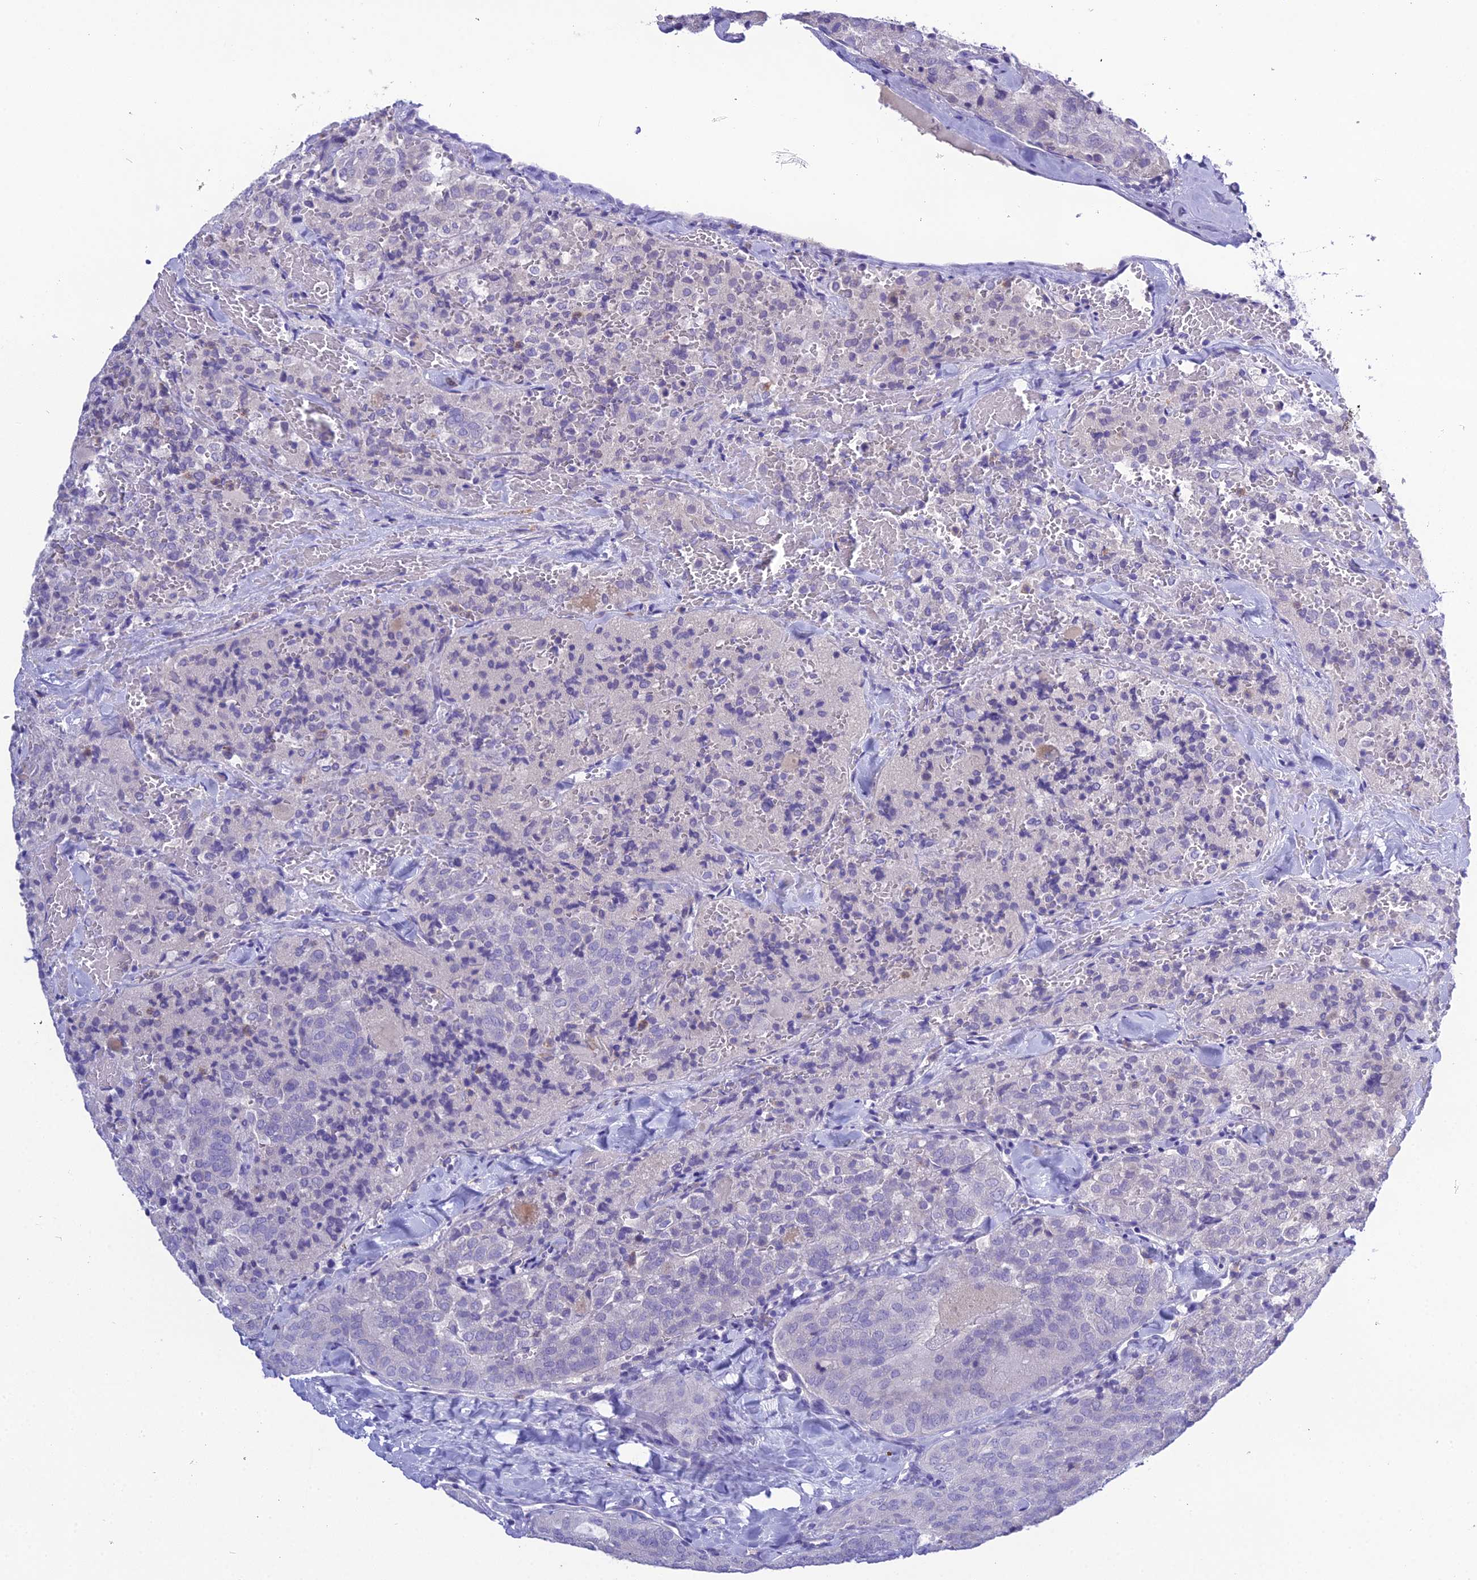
{"staining": {"intensity": "negative", "quantity": "none", "location": "none"}, "tissue": "thyroid cancer", "cell_type": "Tumor cells", "image_type": "cancer", "snomed": [{"axis": "morphology", "description": "Follicular adenoma carcinoma, NOS"}, {"axis": "topography", "description": "Thyroid gland"}], "caption": "A photomicrograph of thyroid follicular adenoma carcinoma stained for a protein shows no brown staining in tumor cells.", "gene": "KIAA0408", "patient": {"sex": "male", "age": 75}}